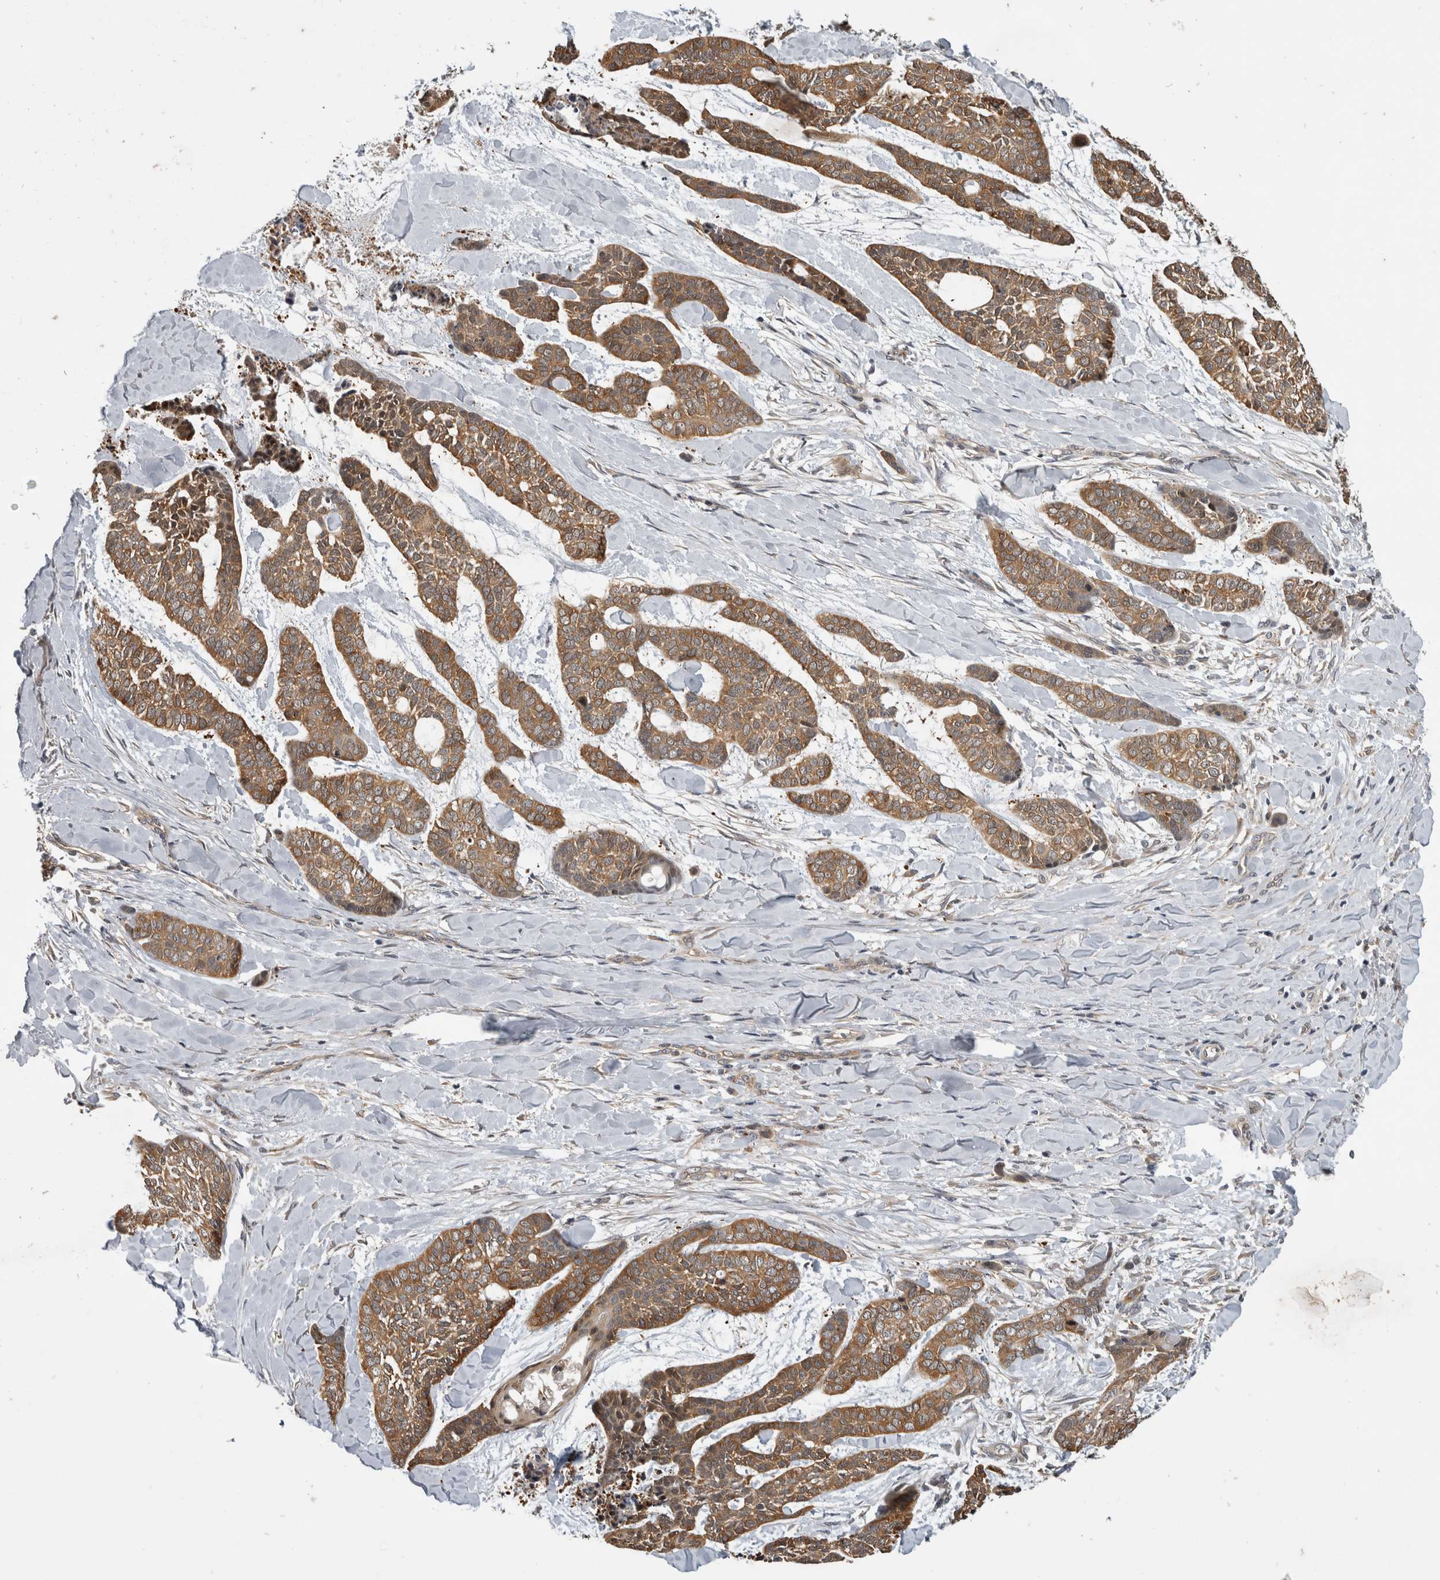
{"staining": {"intensity": "moderate", "quantity": ">75%", "location": "cytoplasmic/membranous"}, "tissue": "skin cancer", "cell_type": "Tumor cells", "image_type": "cancer", "snomed": [{"axis": "morphology", "description": "Basal cell carcinoma"}, {"axis": "topography", "description": "Skin"}], "caption": "Skin cancer (basal cell carcinoma) tissue reveals moderate cytoplasmic/membranous expression in approximately >75% of tumor cells, visualized by immunohistochemistry.", "gene": "TRMT61B", "patient": {"sex": "female", "age": 64}}